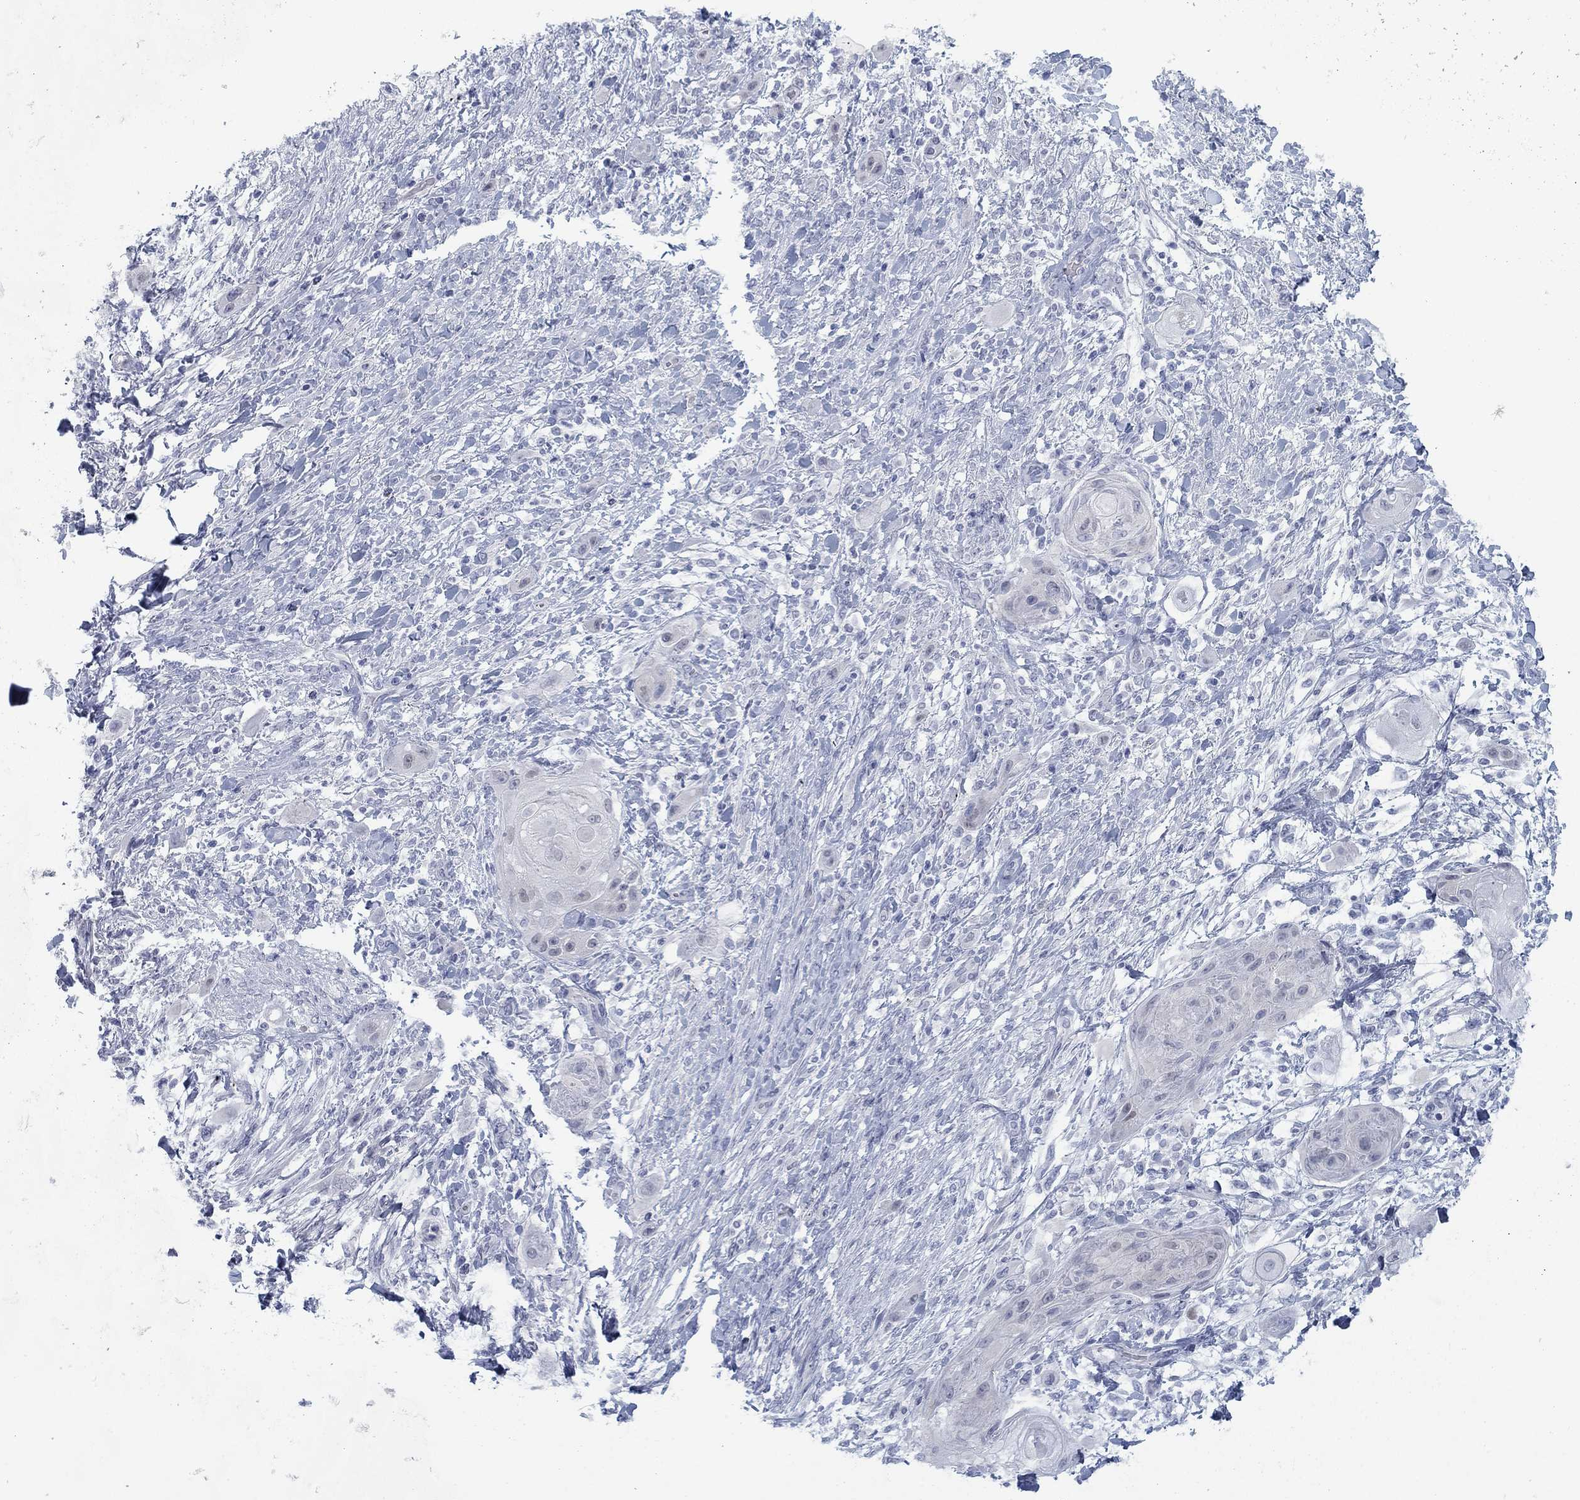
{"staining": {"intensity": "negative", "quantity": "none", "location": "none"}, "tissue": "skin cancer", "cell_type": "Tumor cells", "image_type": "cancer", "snomed": [{"axis": "morphology", "description": "Squamous cell carcinoma, NOS"}, {"axis": "topography", "description": "Skin"}], "caption": "Skin cancer (squamous cell carcinoma) was stained to show a protein in brown. There is no significant positivity in tumor cells.", "gene": "DNAL1", "patient": {"sex": "male", "age": 62}}